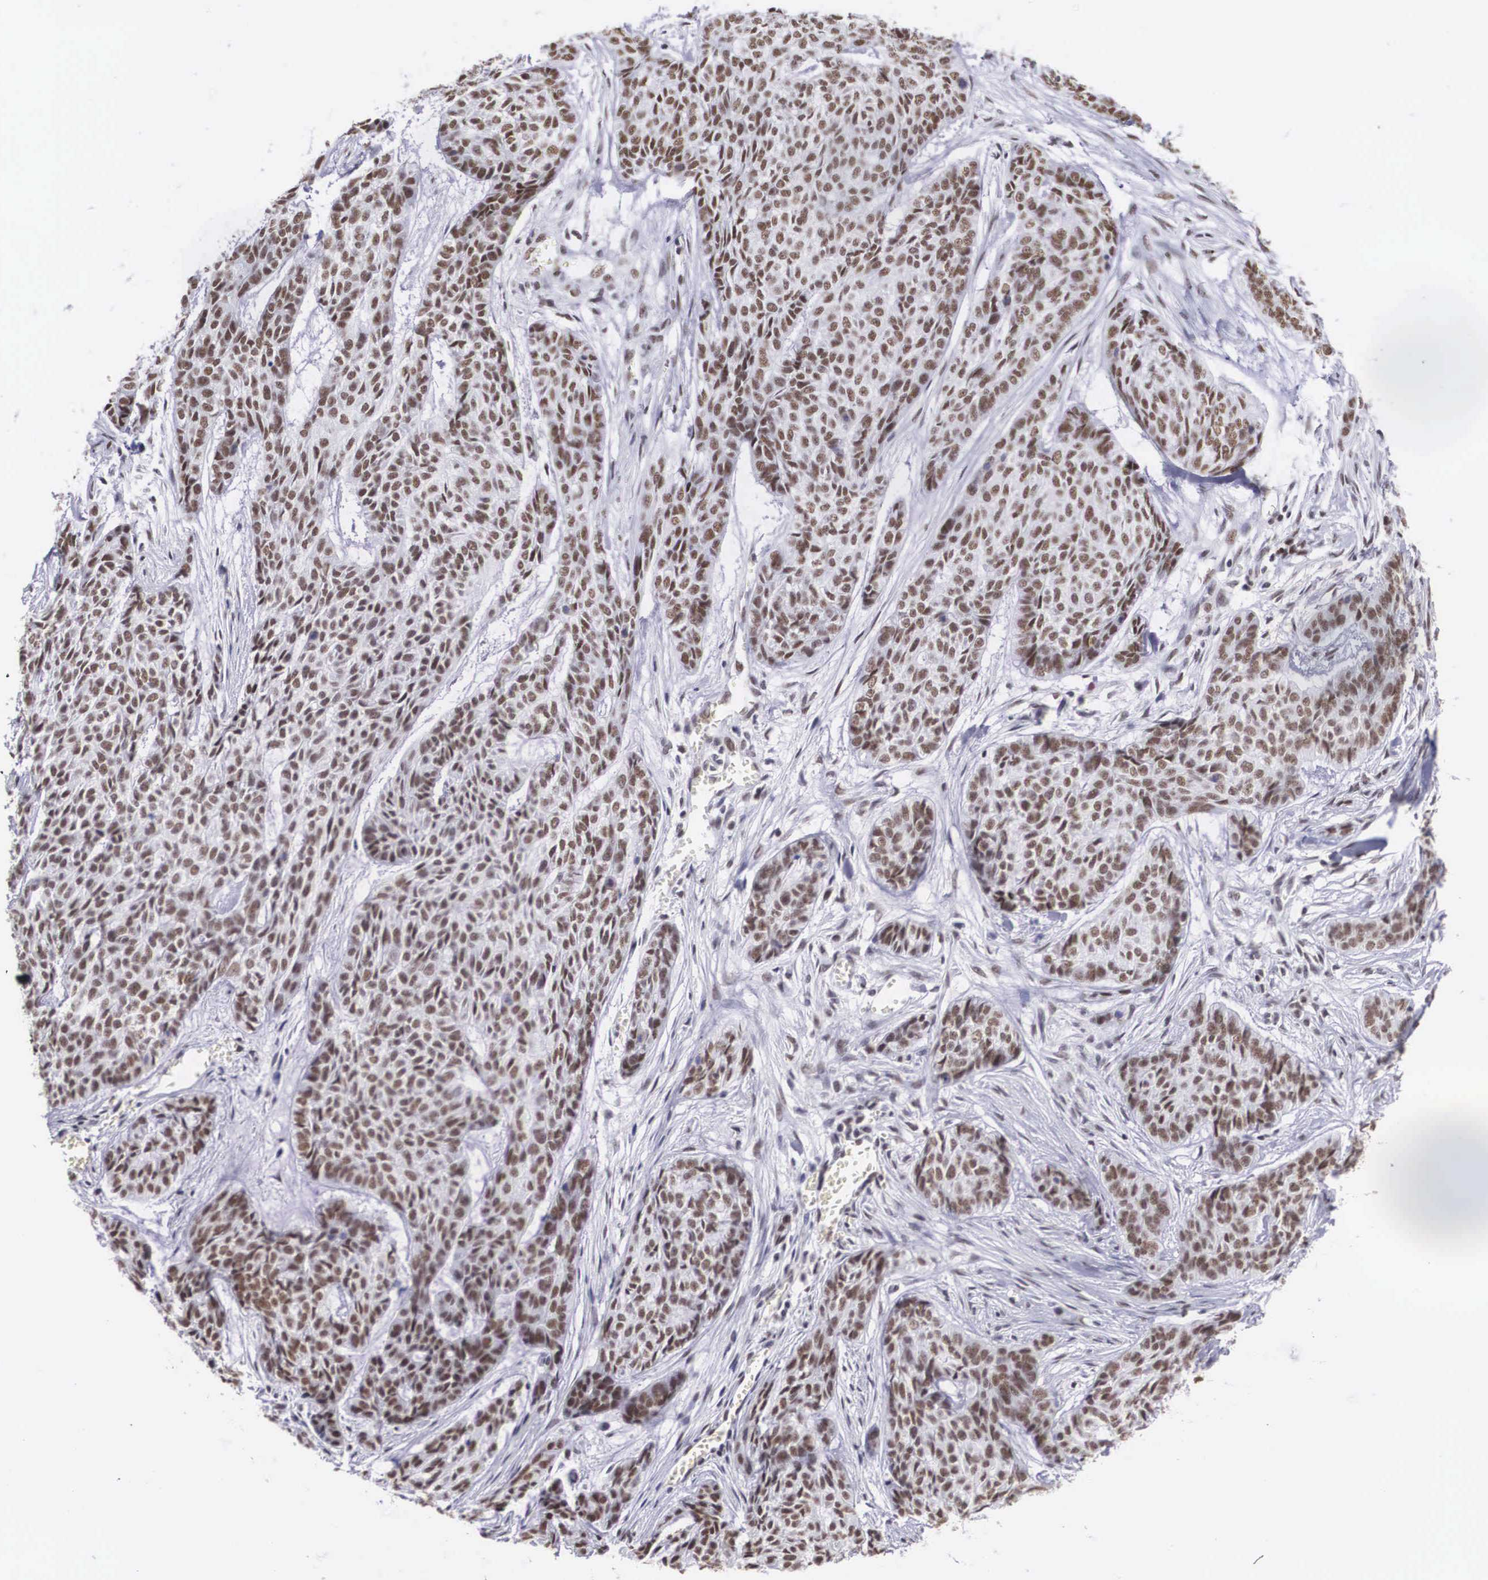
{"staining": {"intensity": "moderate", "quantity": ">75%", "location": "nuclear"}, "tissue": "skin cancer", "cell_type": "Tumor cells", "image_type": "cancer", "snomed": [{"axis": "morphology", "description": "Normal tissue, NOS"}, {"axis": "morphology", "description": "Basal cell carcinoma"}, {"axis": "topography", "description": "Skin"}], "caption": "There is medium levels of moderate nuclear staining in tumor cells of basal cell carcinoma (skin), as demonstrated by immunohistochemical staining (brown color).", "gene": "CSTF2", "patient": {"sex": "female", "age": 65}}